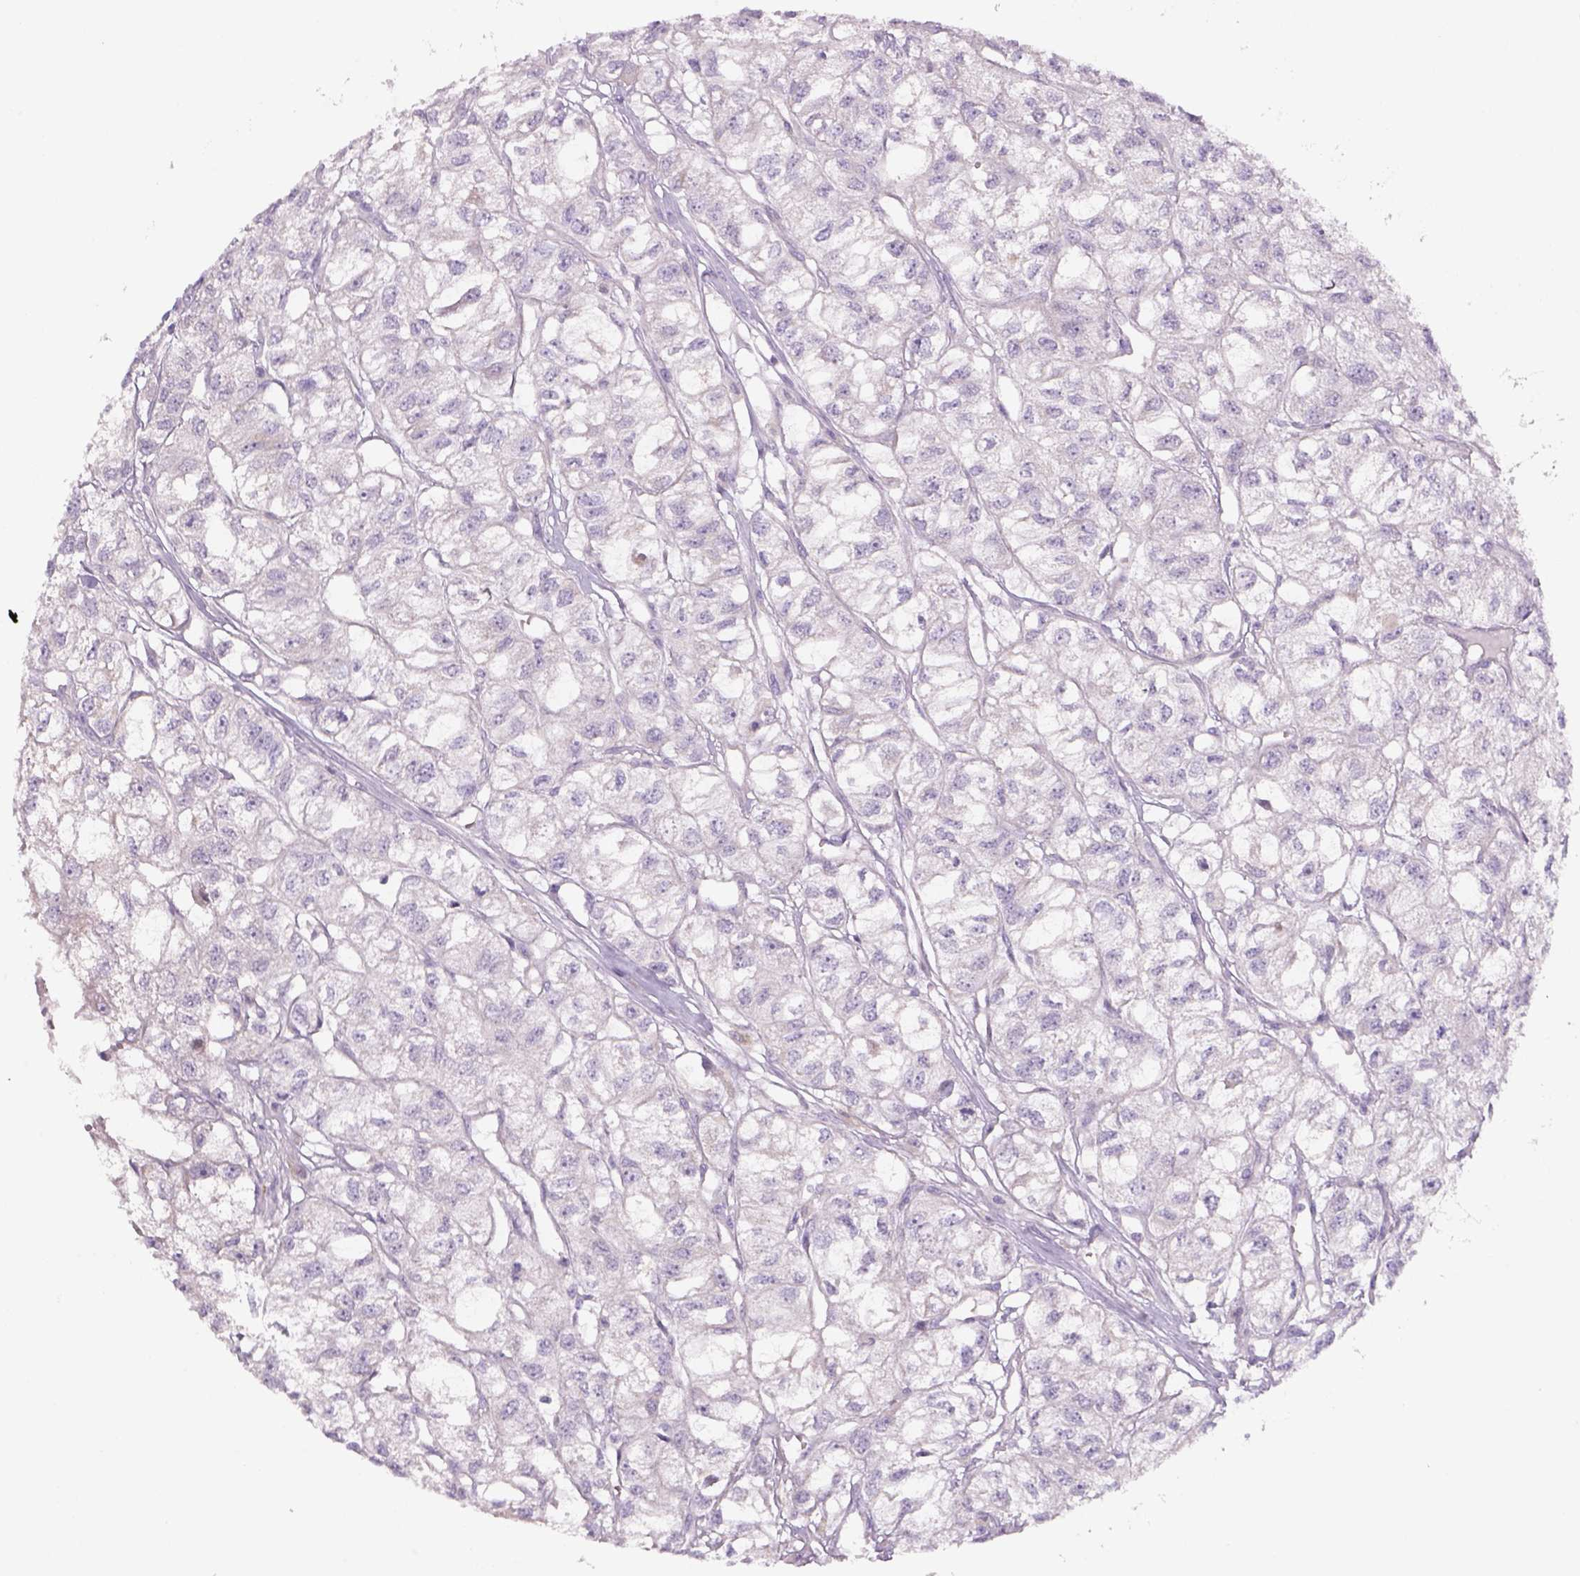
{"staining": {"intensity": "negative", "quantity": "none", "location": "none"}, "tissue": "renal cancer", "cell_type": "Tumor cells", "image_type": "cancer", "snomed": [{"axis": "morphology", "description": "Adenocarcinoma, NOS"}, {"axis": "topography", "description": "Kidney"}], "caption": "Human renal cancer (adenocarcinoma) stained for a protein using immunohistochemistry (IHC) reveals no staining in tumor cells.", "gene": "ADGRV1", "patient": {"sex": "male", "age": 56}}